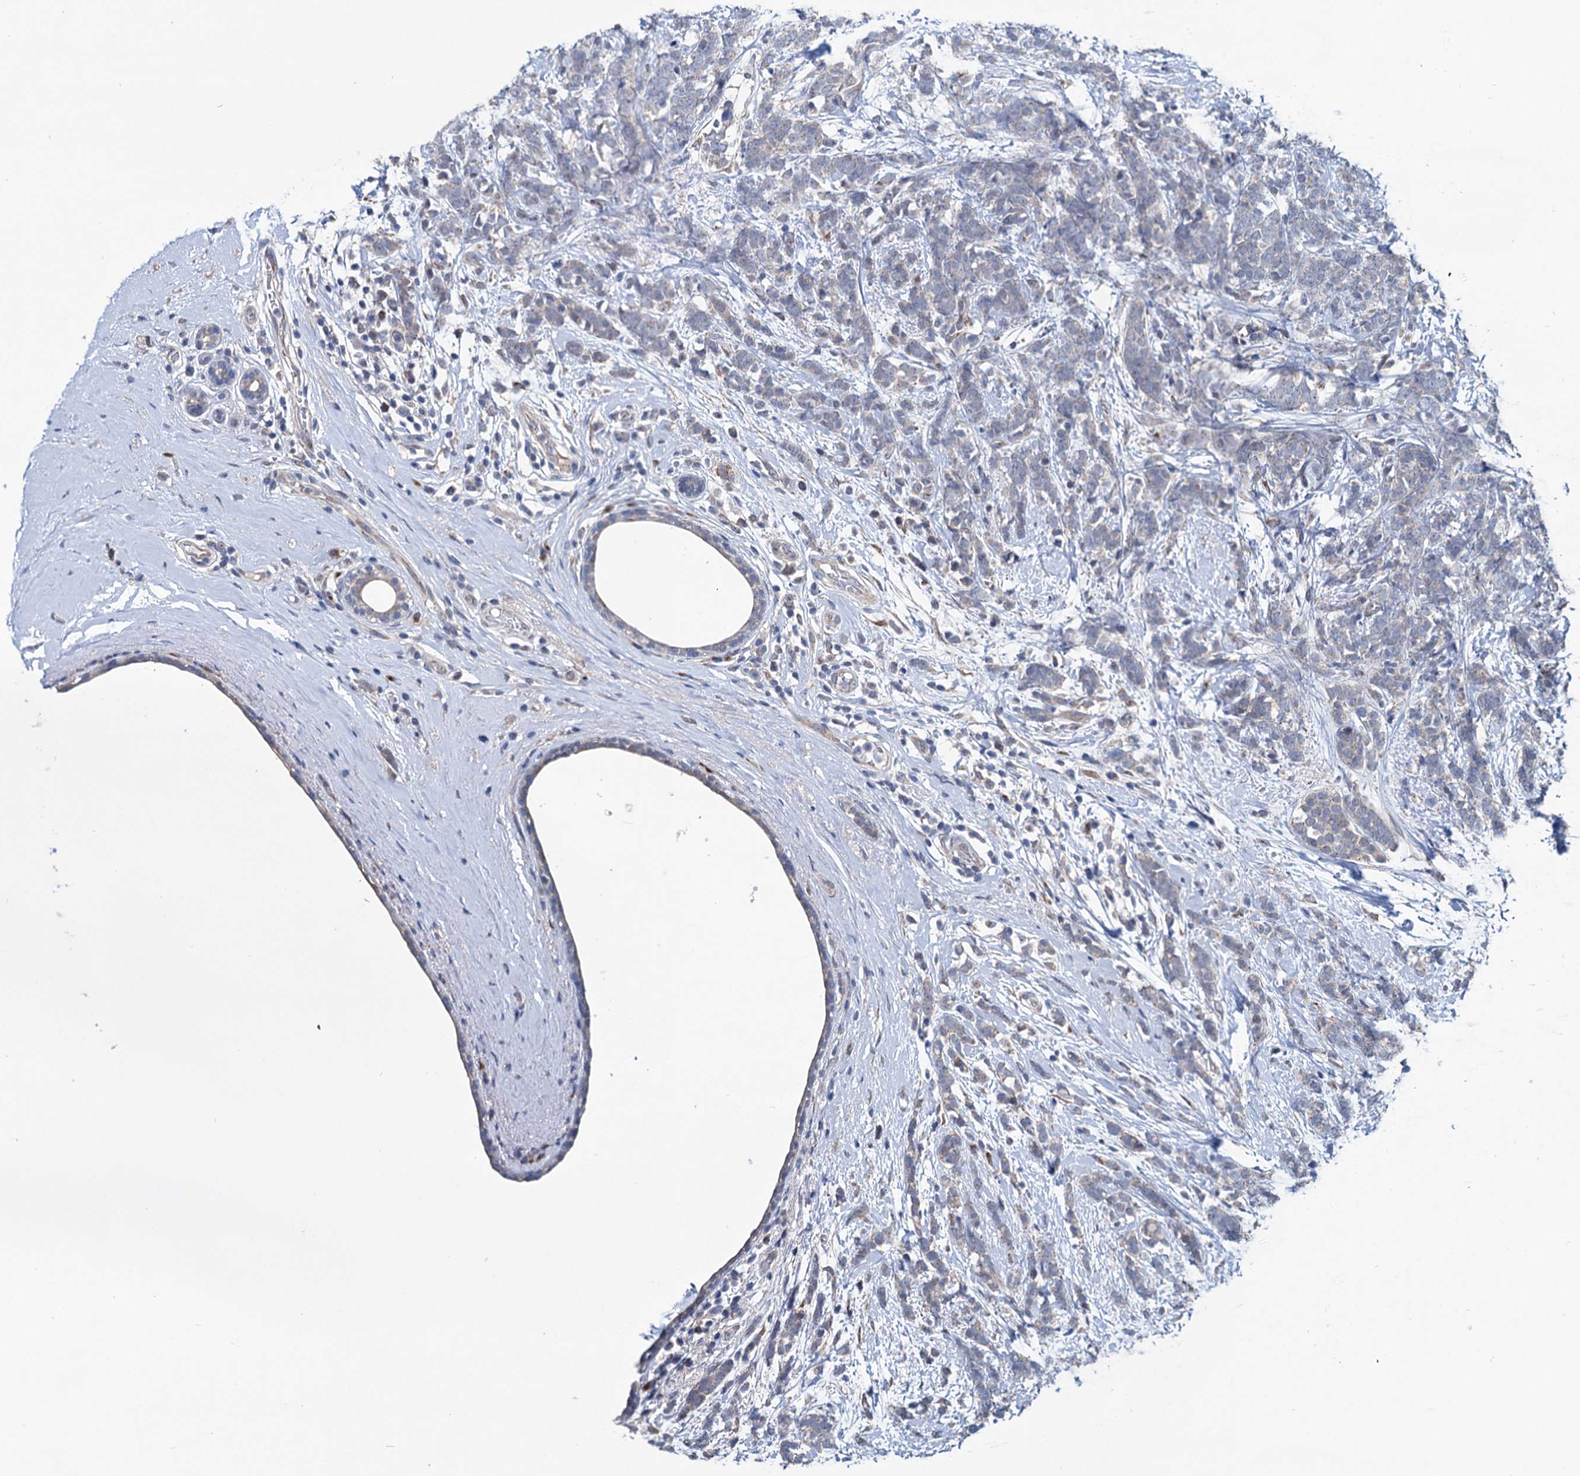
{"staining": {"intensity": "negative", "quantity": "none", "location": "none"}, "tissue": "breast cancer", "cell_type": "Tumor cells", "image_type": "cancer", "snomed": [{"axis": "morphology", "description": "Lobular carcinoma"}, {"axis": "topography", "description": "Breast"}], "caption": "Tumor cells show no significant protein expression in breast cancer.", "gene": "EYA4", "patient": {"sex": "female", "age": 58}}